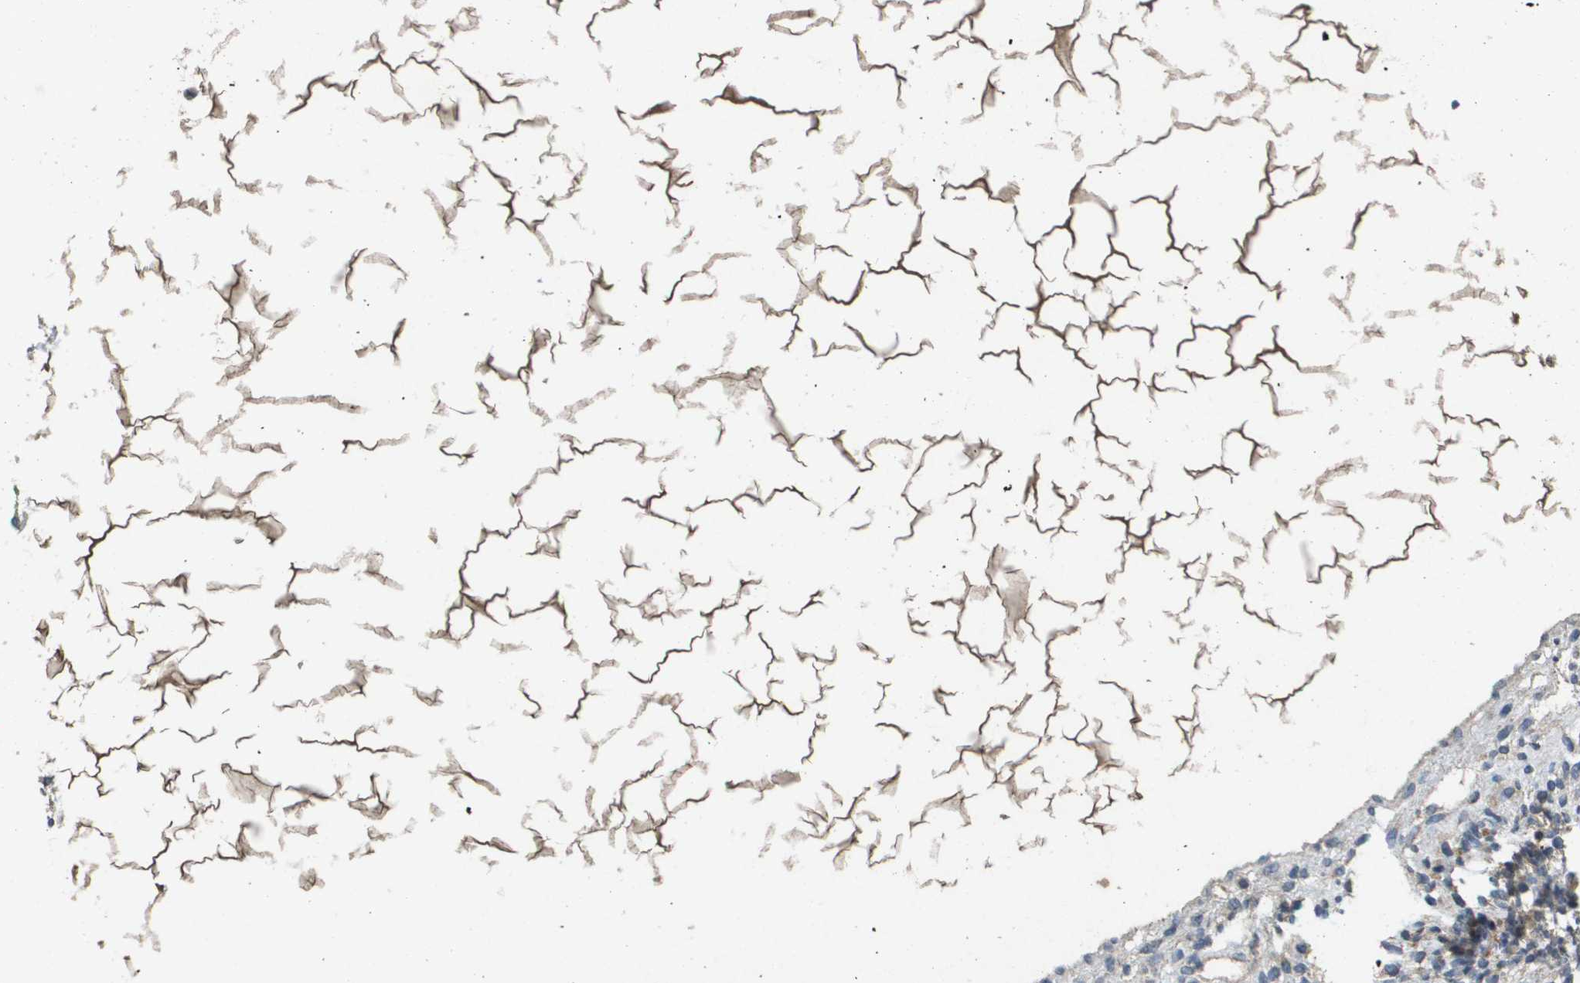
{"staining": {"intensity": "weak", "quantity": "25%-75%", "location": "cytoplasmic/membranous"}, "tissue": "ovary", "cell_type": "Follicle cells", "image_type": "normal", "snomed": [{"axis": "morphology", "description": "Normal tissue, NOS"}, {"axis": "morphology", "description": "Cyst, NOS"}, {"axis": "topography", "description": "Ovary"}], "caption": "Normal ovary was stained to show a protein in brown. There is low levels of weak cytoplasmic/membranous staining in approximately 25%-75% of follicle cells.", "gene": "PROC", "patient": {"sex": "female", "age": 18}}